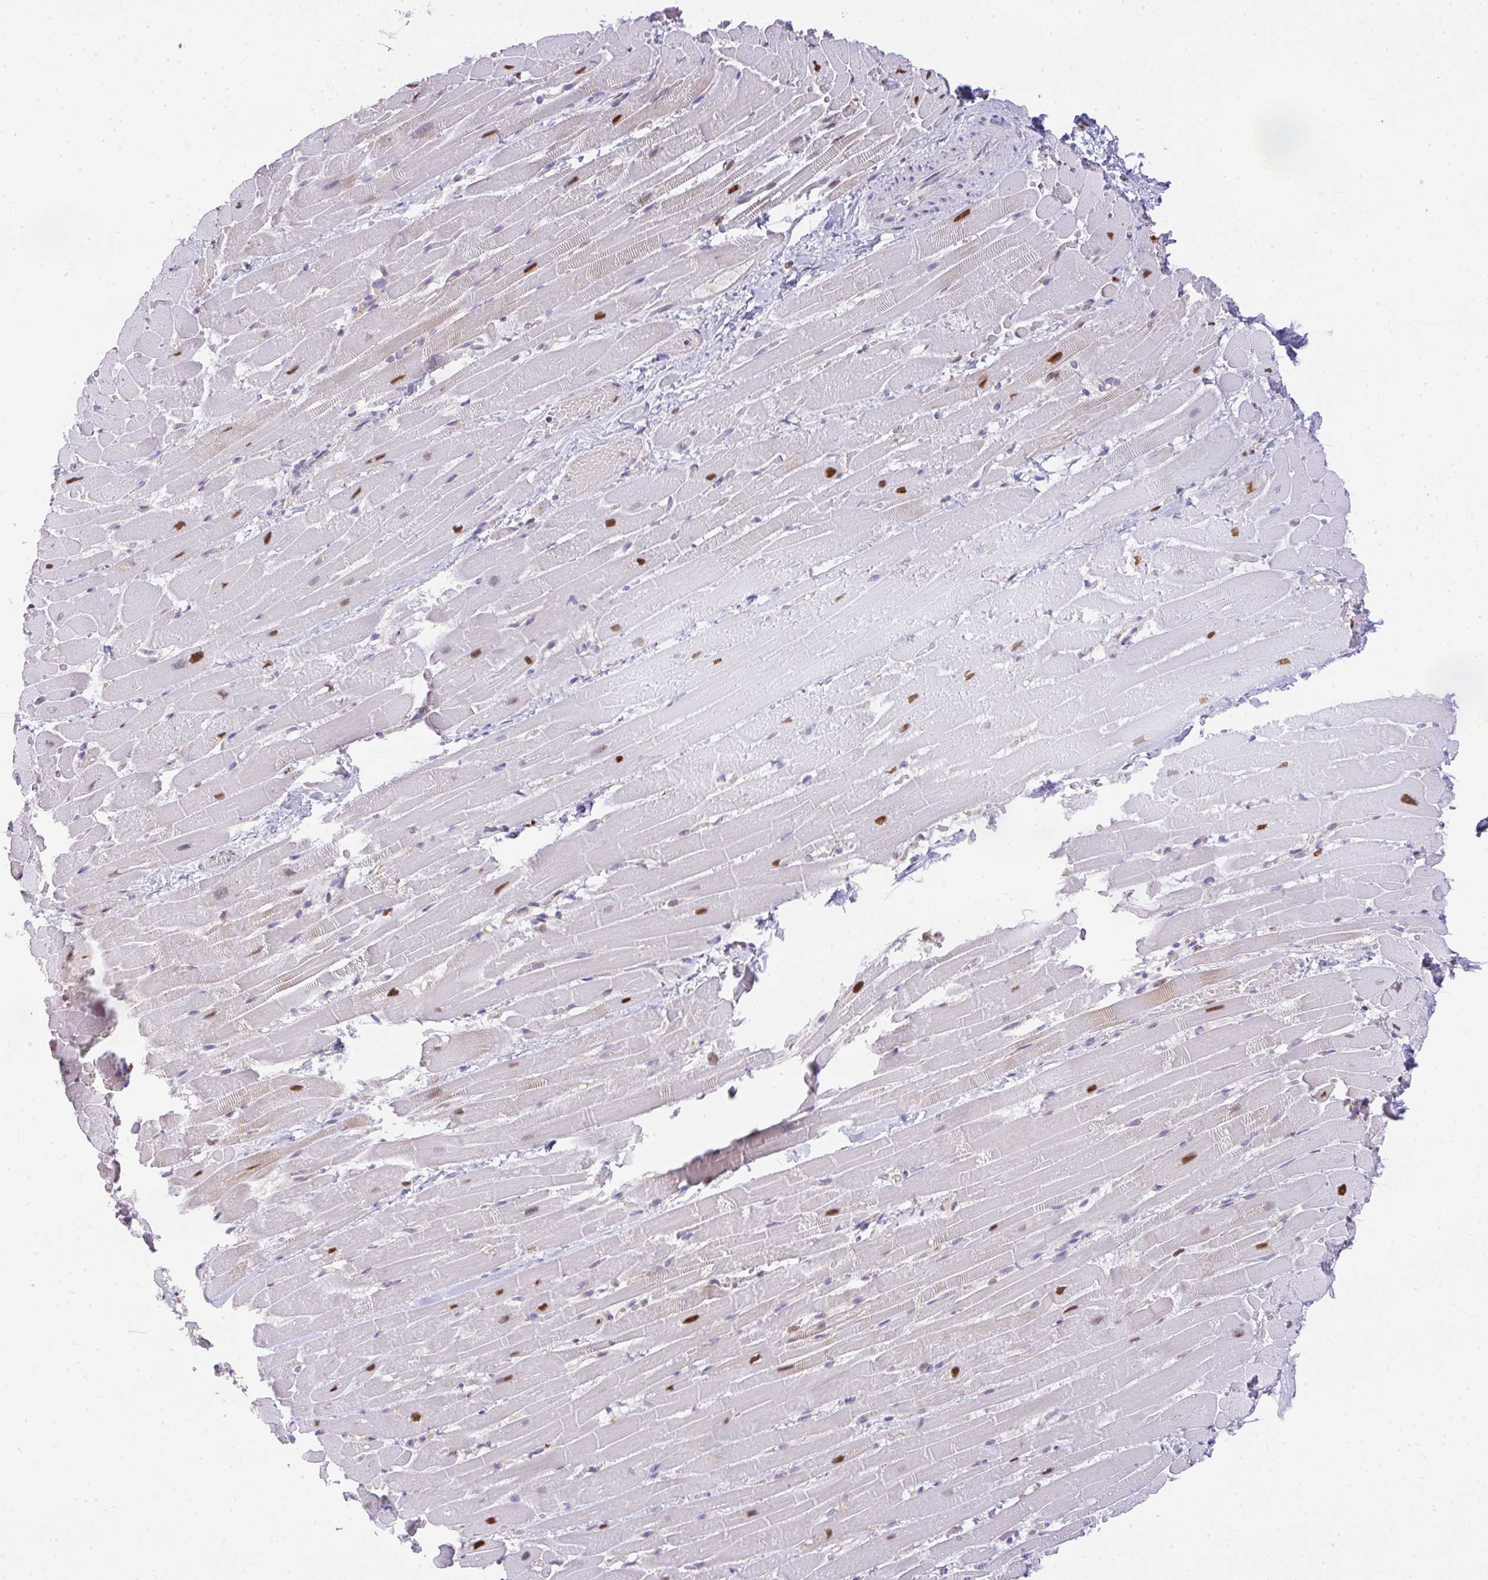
{"staining": {"intensity": "strong", "quantity": "<25%", "location": "nuclear"}, "tissue": "heart muscle", "cell_type": "Cardiomyocytes", "image_type": "normal", "snomed": [{"axis": "morphology", "description": "Normal tissue, NOS"}, {"axis": "topography", "description": "Heart"}], "caption": "Heart muscle stained for a protein reveals strong nuclear positivity in cardiomyocytes. The staining was performed using DAB (3,3'-diaminobenzidine), with brown indicating positive protein expression. Nuclei are stained blue with hematoxylin.", "gene": "BBX", "patient": {"sex": "male", "age": 37}}